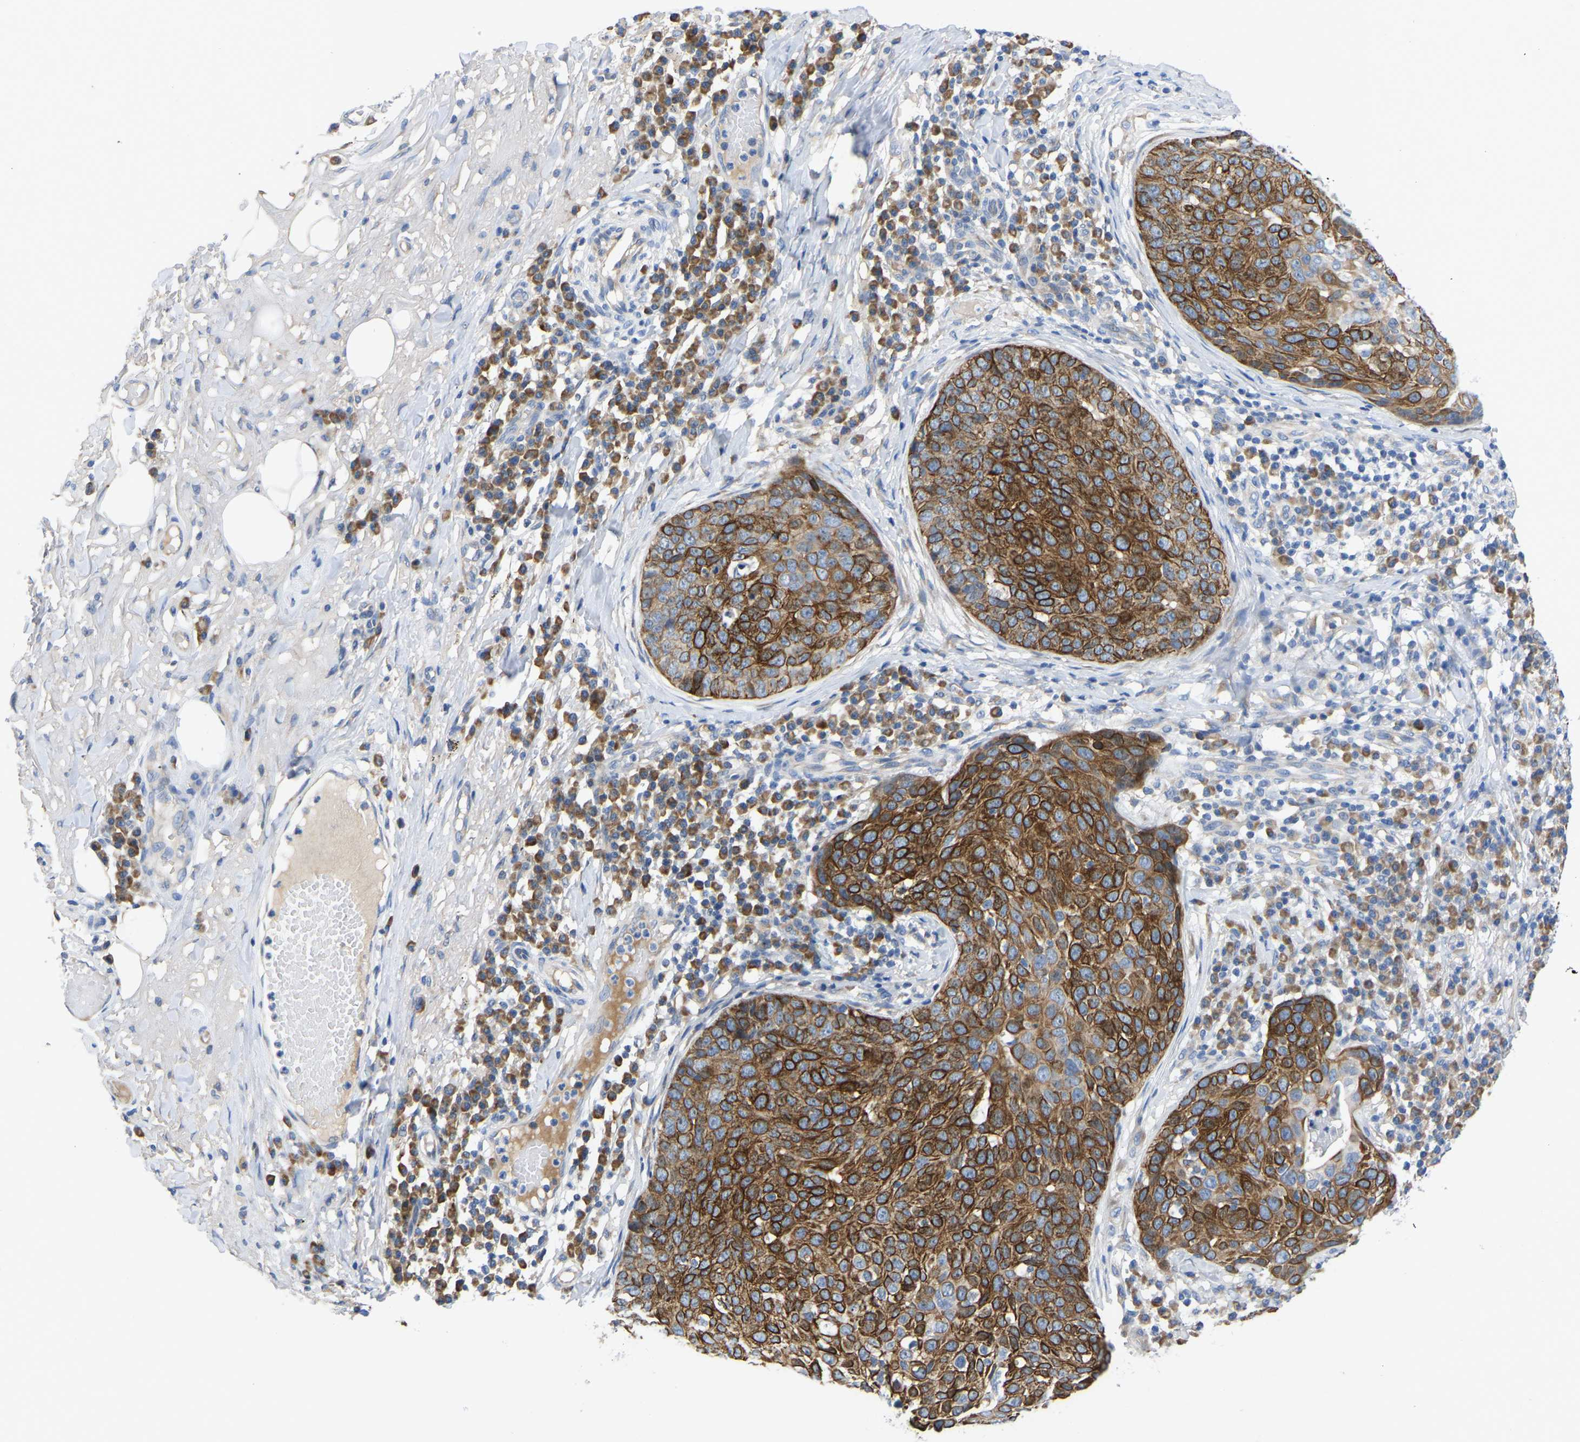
{"staining": {"intensity": "strong", "quantity": ">75%", "location": "cytoplasmic/membranous"}, "tissue": "skin cancer", "cell_type": "Tumor cells", "image_type": "cancer", "snomed": [{"axis": "morphology", "description": "Squamous cell carcinoma in situ, NOS"}, {"axis": "morphology", "description": "Squamous cell carcinoma, NOS"}, {"axis": "topography", "description": "Skin"}], "caption": "DAB immunohistochemical staining of skin squamous cell carcinoma in situ reveals strong cytoplasmic/membranous protein expression in approximately >75% of tumor cells.", "gene": "ABCA10", "patient": {"sex": "male", "age": 93}}